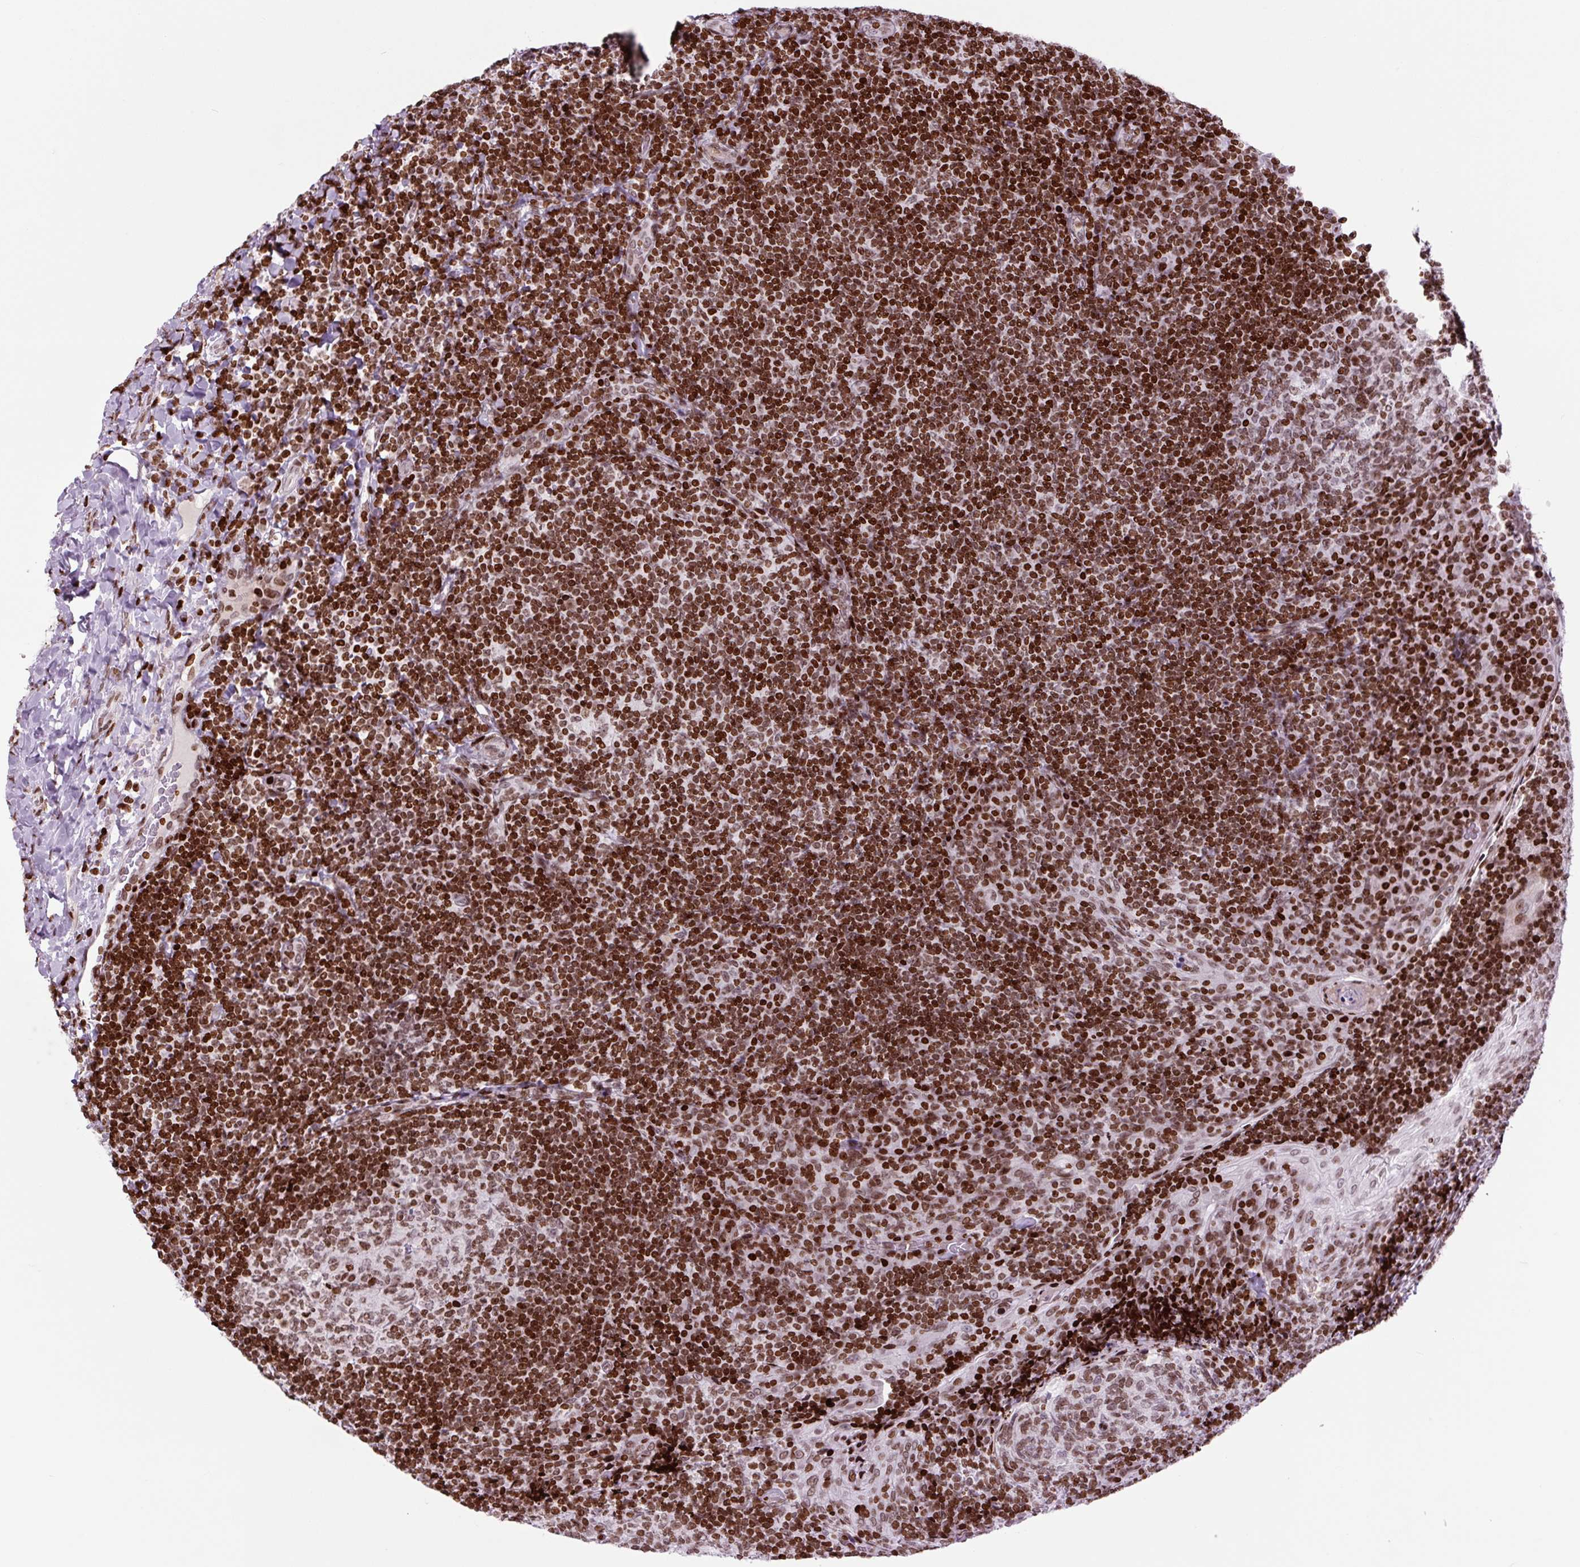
{"staining": {"intensity": "moderate", "quantity": ">75%", "location": "nuclear"}, "tissue": "tonsil", "cell_type": "Germinal center cells", "image_type": "normal", "snomed": [{"axis": "morphology", "description": "Normal tissue, NOS"}, {"axis": "topography", "description": "Tonsil"}], "caption": "The immunohistochemical stain labels moderate nuclear positivity in germinal center cells of benign tonsil.", "gene": "H1", "patient": {"sex": "male", "age": 17}}